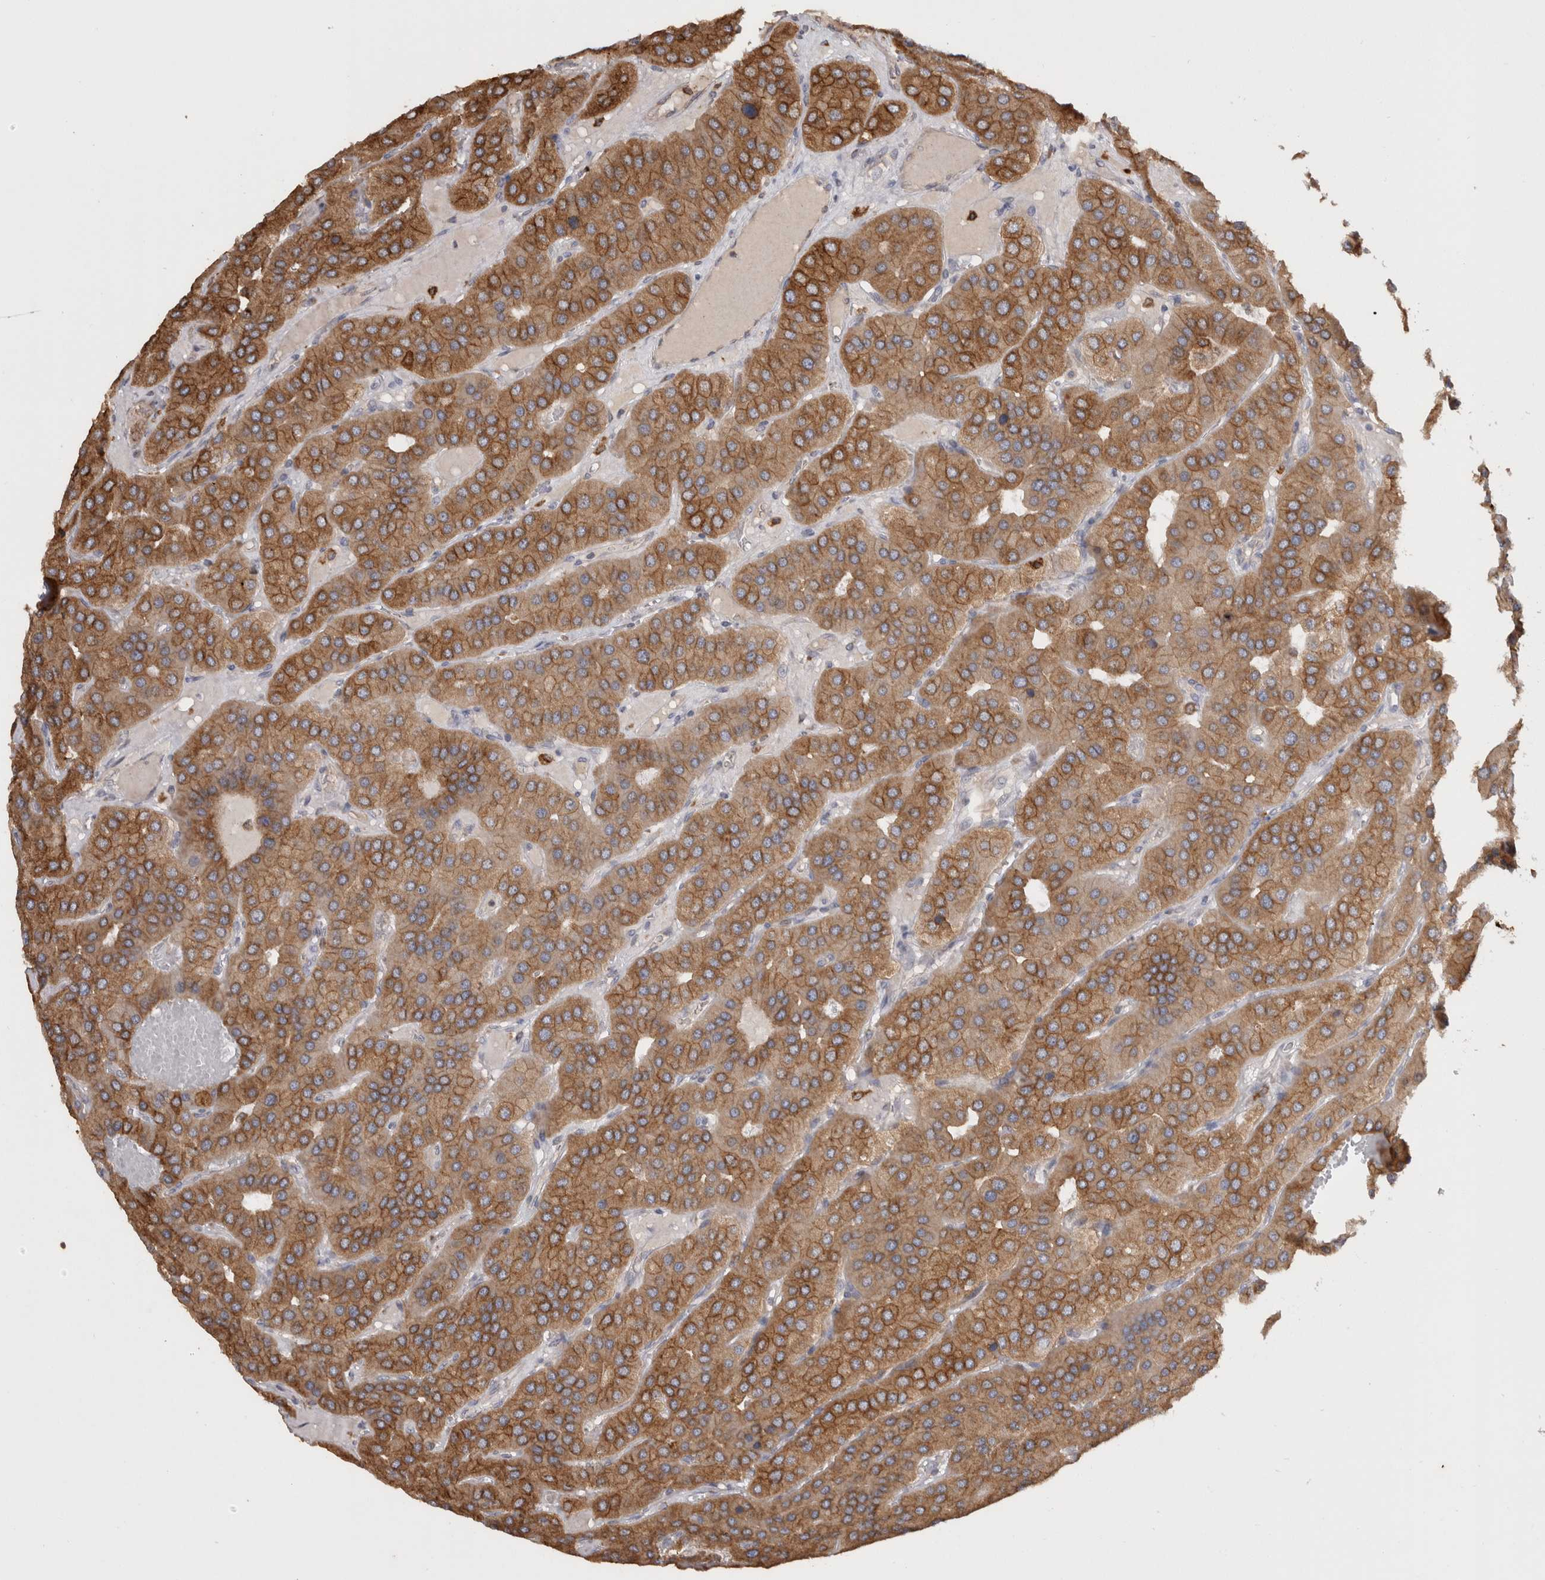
{"staining": {"intensity": "strong", "quantity": ">75%", "location": "cytoplasmic/membranous"}, "tissue": "parathyroid gland", "cell_type": "Glandular cells", "image_type": "normal", "snomed": [{"axis": "morphology", "description": "Normal tissue, NOS"}, {"axis": "morphology", "description": "Adenoma, NOS"}, {"axis": "topography", "description": "Parathyroid gland"}], "caption": "High-power microscopy captured an IHC micrograph of unremarkable parathyroid gland, revealing strong cytoplasmic/membranous staining in approximately >75% of glandular cells.", "gene": "LRPAP1", "patient": {"sex": "female", "age": 86}}